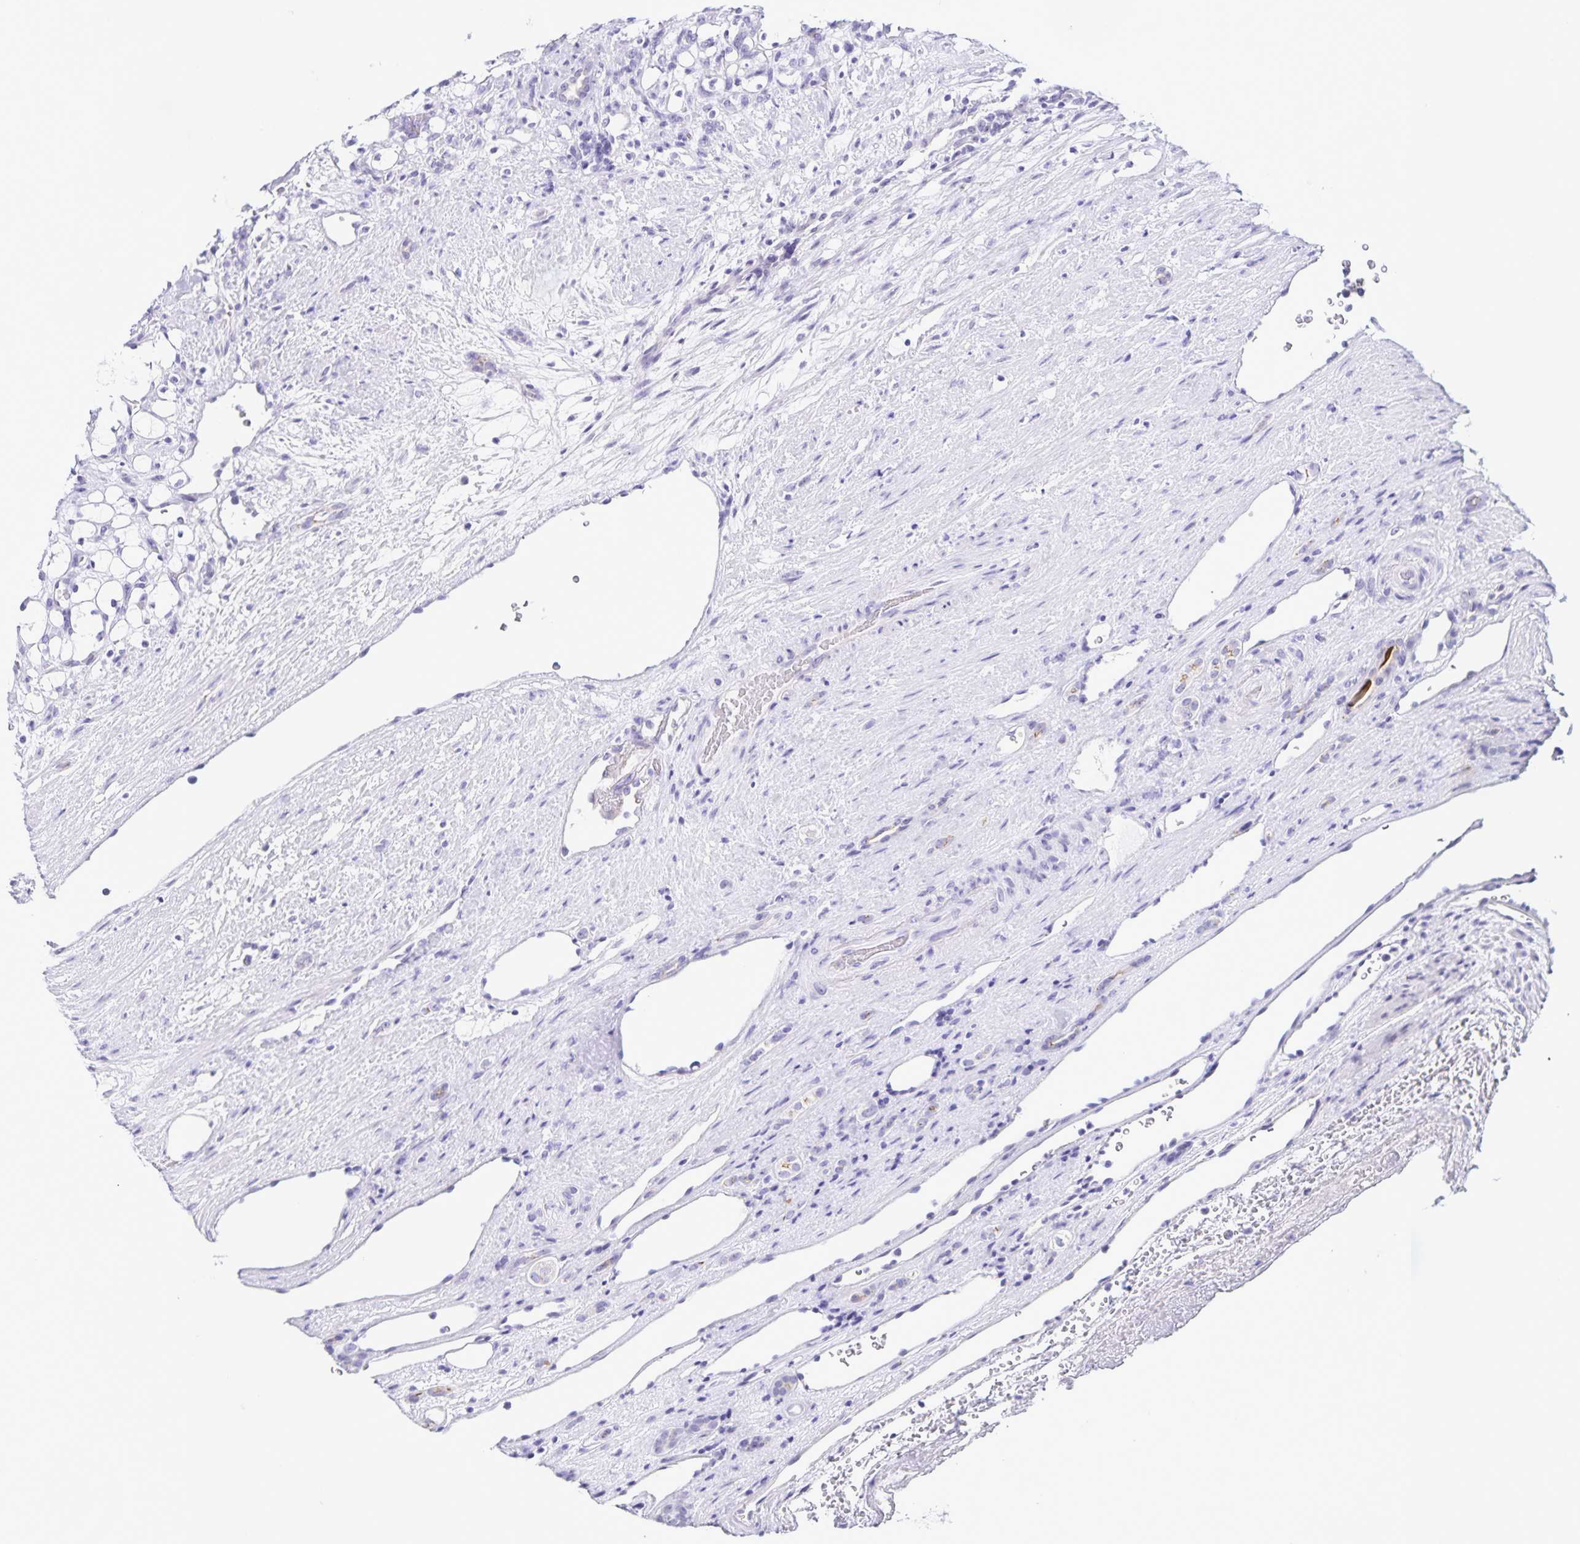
{"staining": {"intensity": "negative", "quantity": "none", "location": "none"}, "tissue": "renal cancer", "cell_type": "Tumor cells", "image_type": "cancer", "snomed": [{"axis": "morphology", "description": "Adenocarcinoma, NOS"}, {"axis": "topography", "description": "Kidney"}], "caption": "Immunohistochemistry (IHC) micrograph of human adenocarcinoma (renal) stained for a protein (brown), which exhibits no staining in tumor cells. Nuclei are stained in blue.", "gene": "FAM170A", "patient": {"sex": "female", "age": 69}}